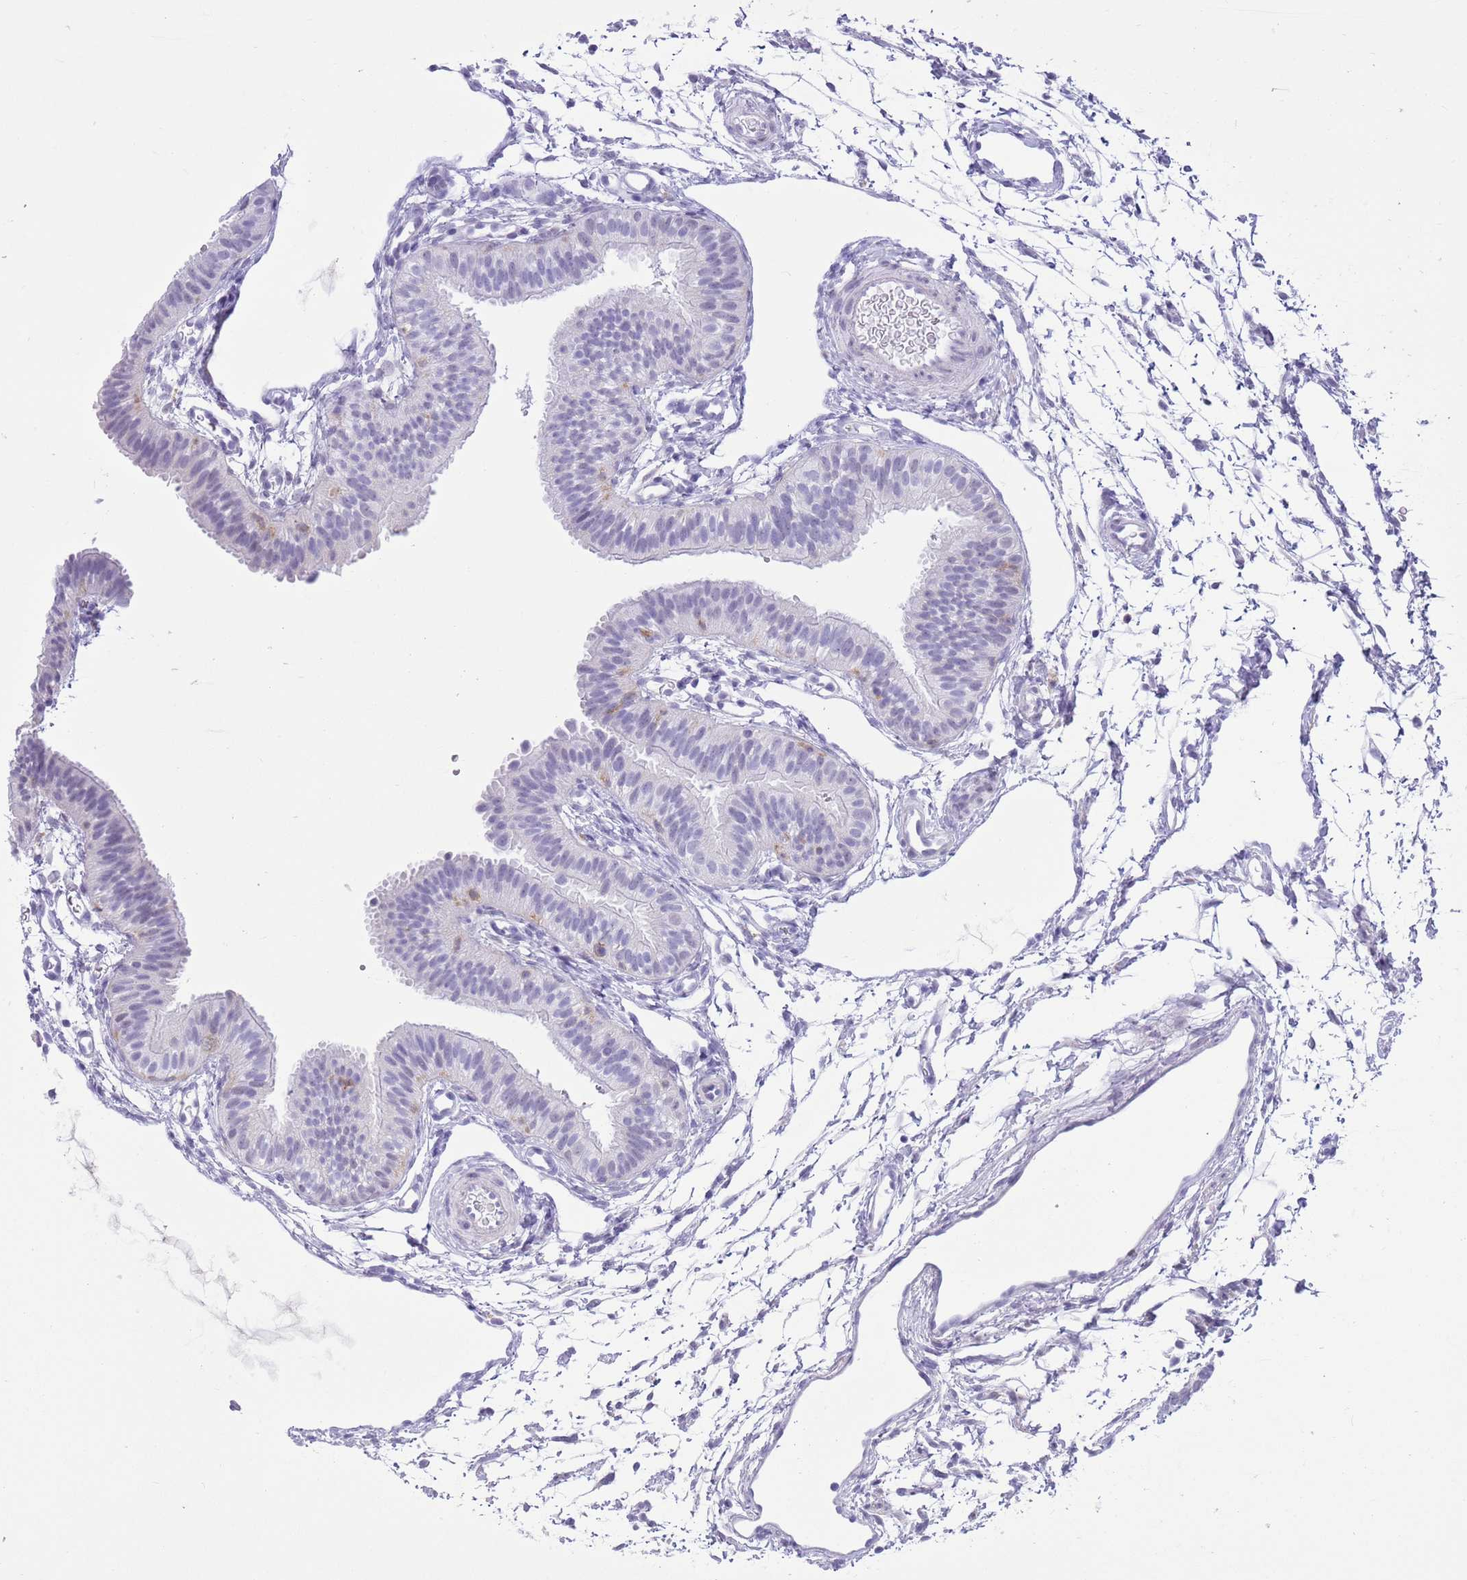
{"staining": {"intensity": "moderate", "quantity": "<25%", "location": "nuclear"}, "tissue": "fallopian tube", "cell_type": "Glandular cells", "image_type": "normal", "snomed": [{"axis": "morphology", "description": "Normal tissue, NOS"}, {"axis": "topography", "description": "Fallopian tube"}], "caption": "A histopathology image of fallopian tube stained for a protein shows moderate nuclear brown staining in glandular cells. The staining was performed using DAB (3,3'-diaminobenzidine), with brown indicating positive protein expression. Nuclei are stained blue with hematoxylin.", "gene": "PPP1R17", "patient": {"sex": "female", "age": 35}}